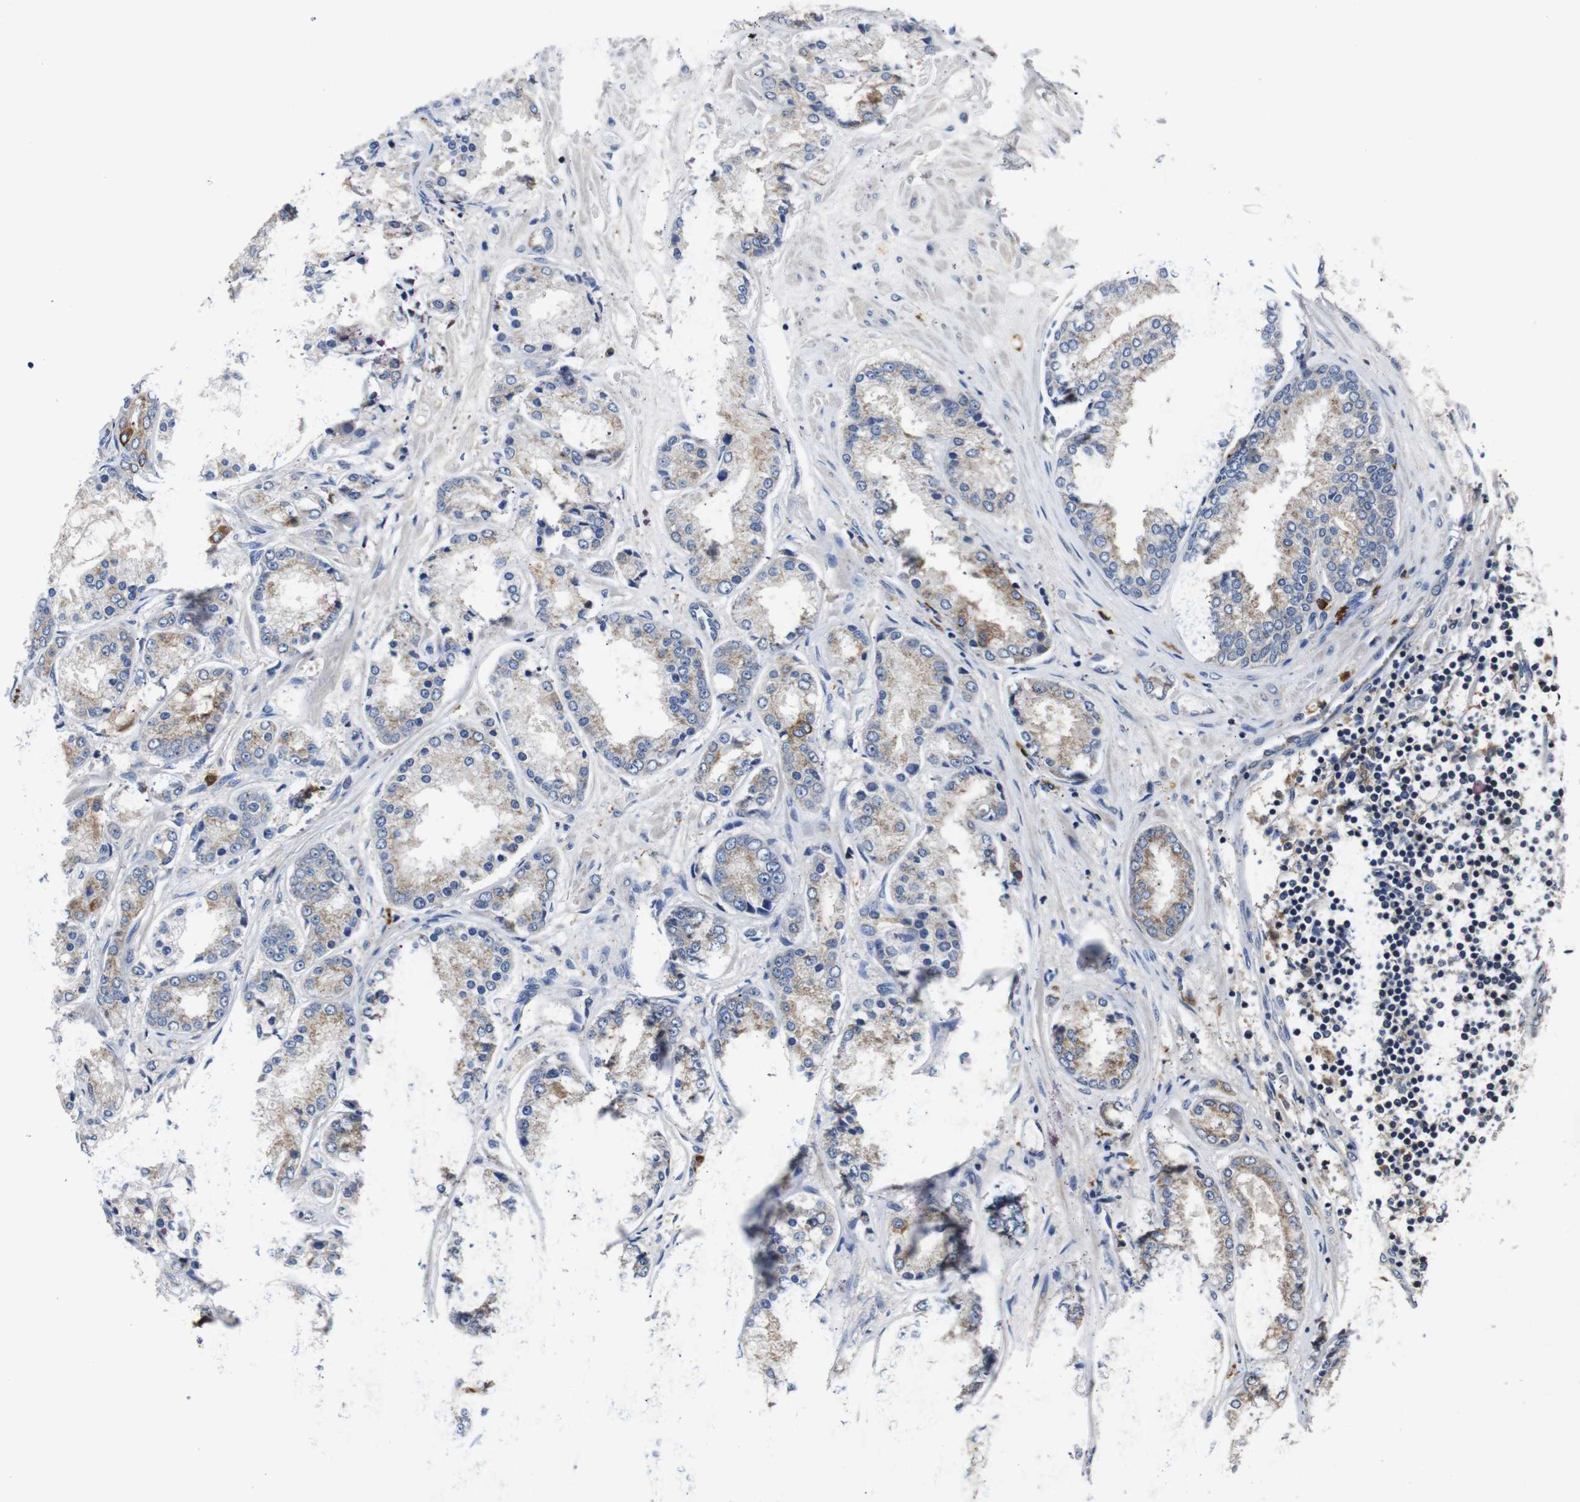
{"staining": {"intensity": "weak", "quantity": "25%-75%", "location": "cytoplasmic/membranous"}, "tissue": "prostate cancer", "cell_type": "Tumor cells", "image_type": "cancer", "snomed": [{"axis": "morphology", "description": "Adenocarcinoma, High grade"}, {"axis": "topography", "description": "Prostate"}], "caption": "A low amount of weak cytoplasmic/membranous staining is seen in approximately 25%-75% of tumor cells in prostate cancer (high-grade adenocarcinoma) tissue.", "gene": "GLIPR1", "patient": {"sex": "male", "age": 59}}